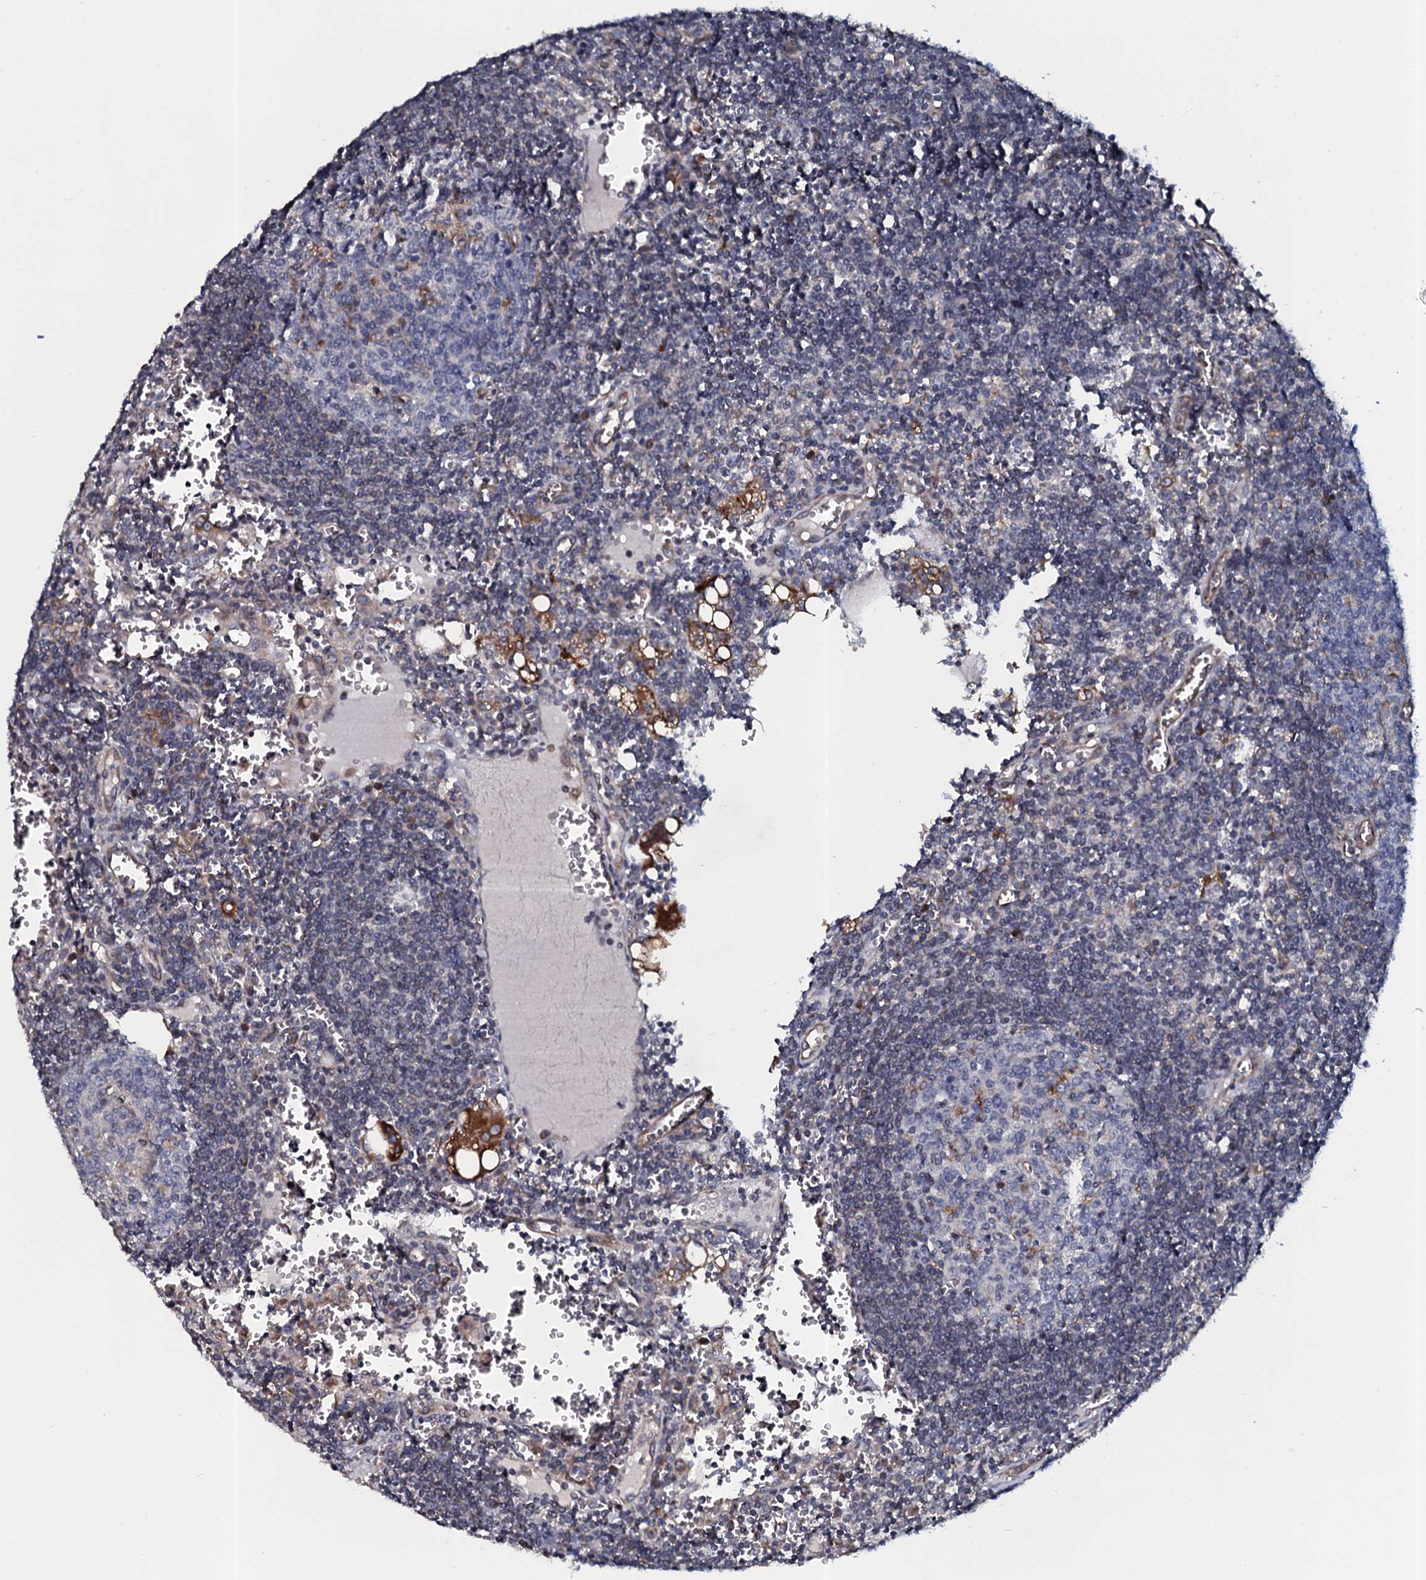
{"staining": {"intensity": "negative", "quantity": "none", "location": "none"}, "tissue": "lymph node", "cell_type": "Germinal center cells", "image_type": "normal", "snomed": [{"axis": "morphology", "description": "Normal tissue, NOS"}, {"axis": "topography", "description": "Lymph node"}], "caption": "Immunohistochemistry of benign lymph node shows no staining in germinal center cells. (DAB IHC, high magnification).", "gene": "TMEM151A", "patient": {"sex": "female", "age": 73}}